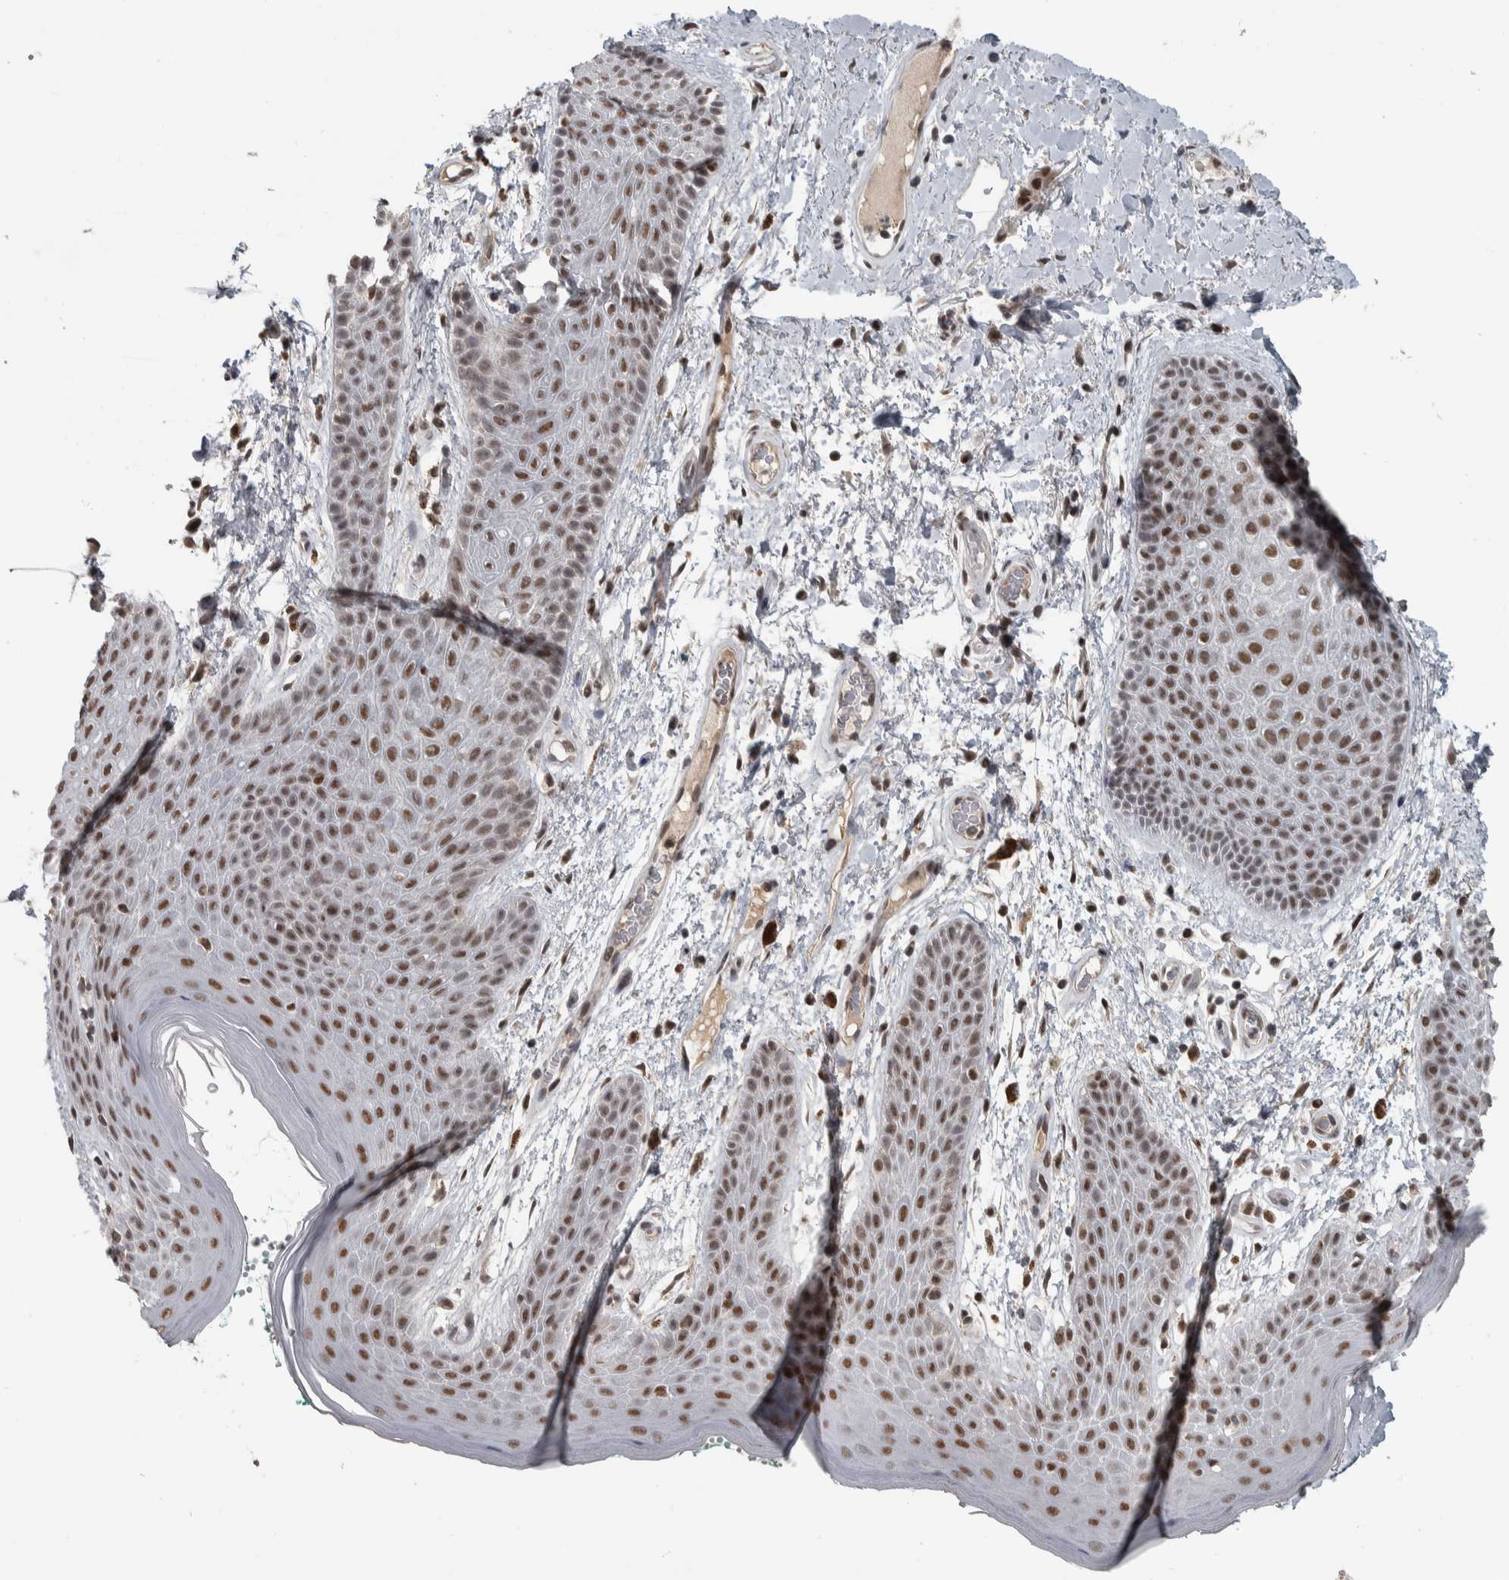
{"staining": {"intensity": "moderate", "quantity": ">75%", "location": "nuclear"}, "tissue": "skin", "cell_type": "Epidermal cells", "image_type": "normal", "snomed": [{"axis": "morphology", "description": "Normal tissue, NOS"}, {"axis": "topography", "description": "Anal"}], "caption": "Immunohistochemistry micrograph of benign skin: skin stained using immunohistochemistry (IHC) exhibits medium levels of moderate protein expression localized specifically in the nuclear of epidermal cells, appearing as a nuclear brown color.", "gene": "DDX42", "patient": {"sex": "male", "age": 74}}